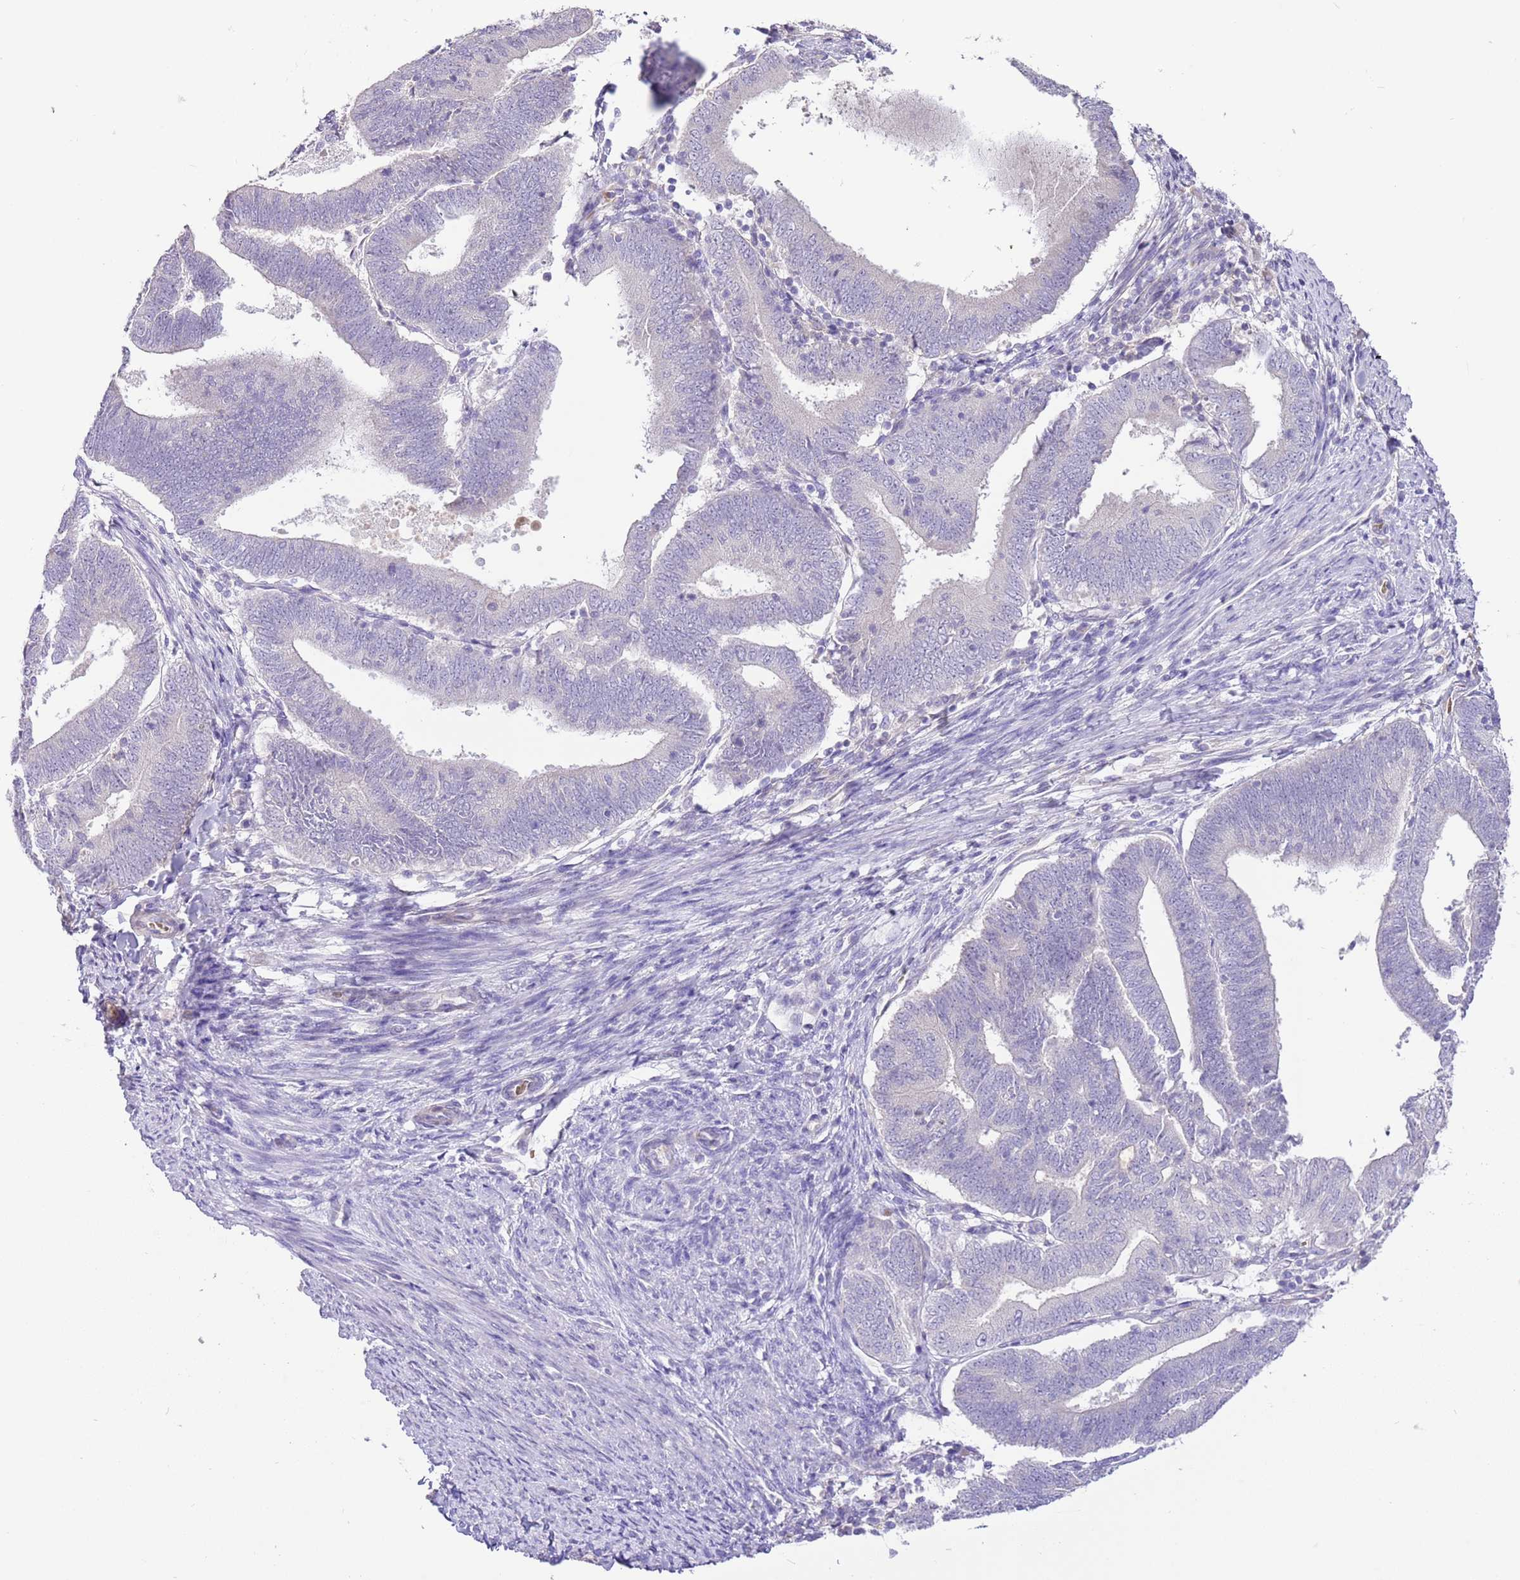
{"staining": {"intensity": "negative", "quantity": "none", "location": "none"}, "tissue": "endometrial cancer", "cell_type": "Tumor cells", "image_type": "cancer", "snomed": [{"axis": "morphology", "description": "Adenocarcinoma, NOS"}, {"axis": "topography", "description": "Endometrium"}], "caption": "Tumor cells show no significant staining in endometrial cancer (adenocarcinoma).", "gene": "RFK", "patient": {"sex": "female", "age": 70}}